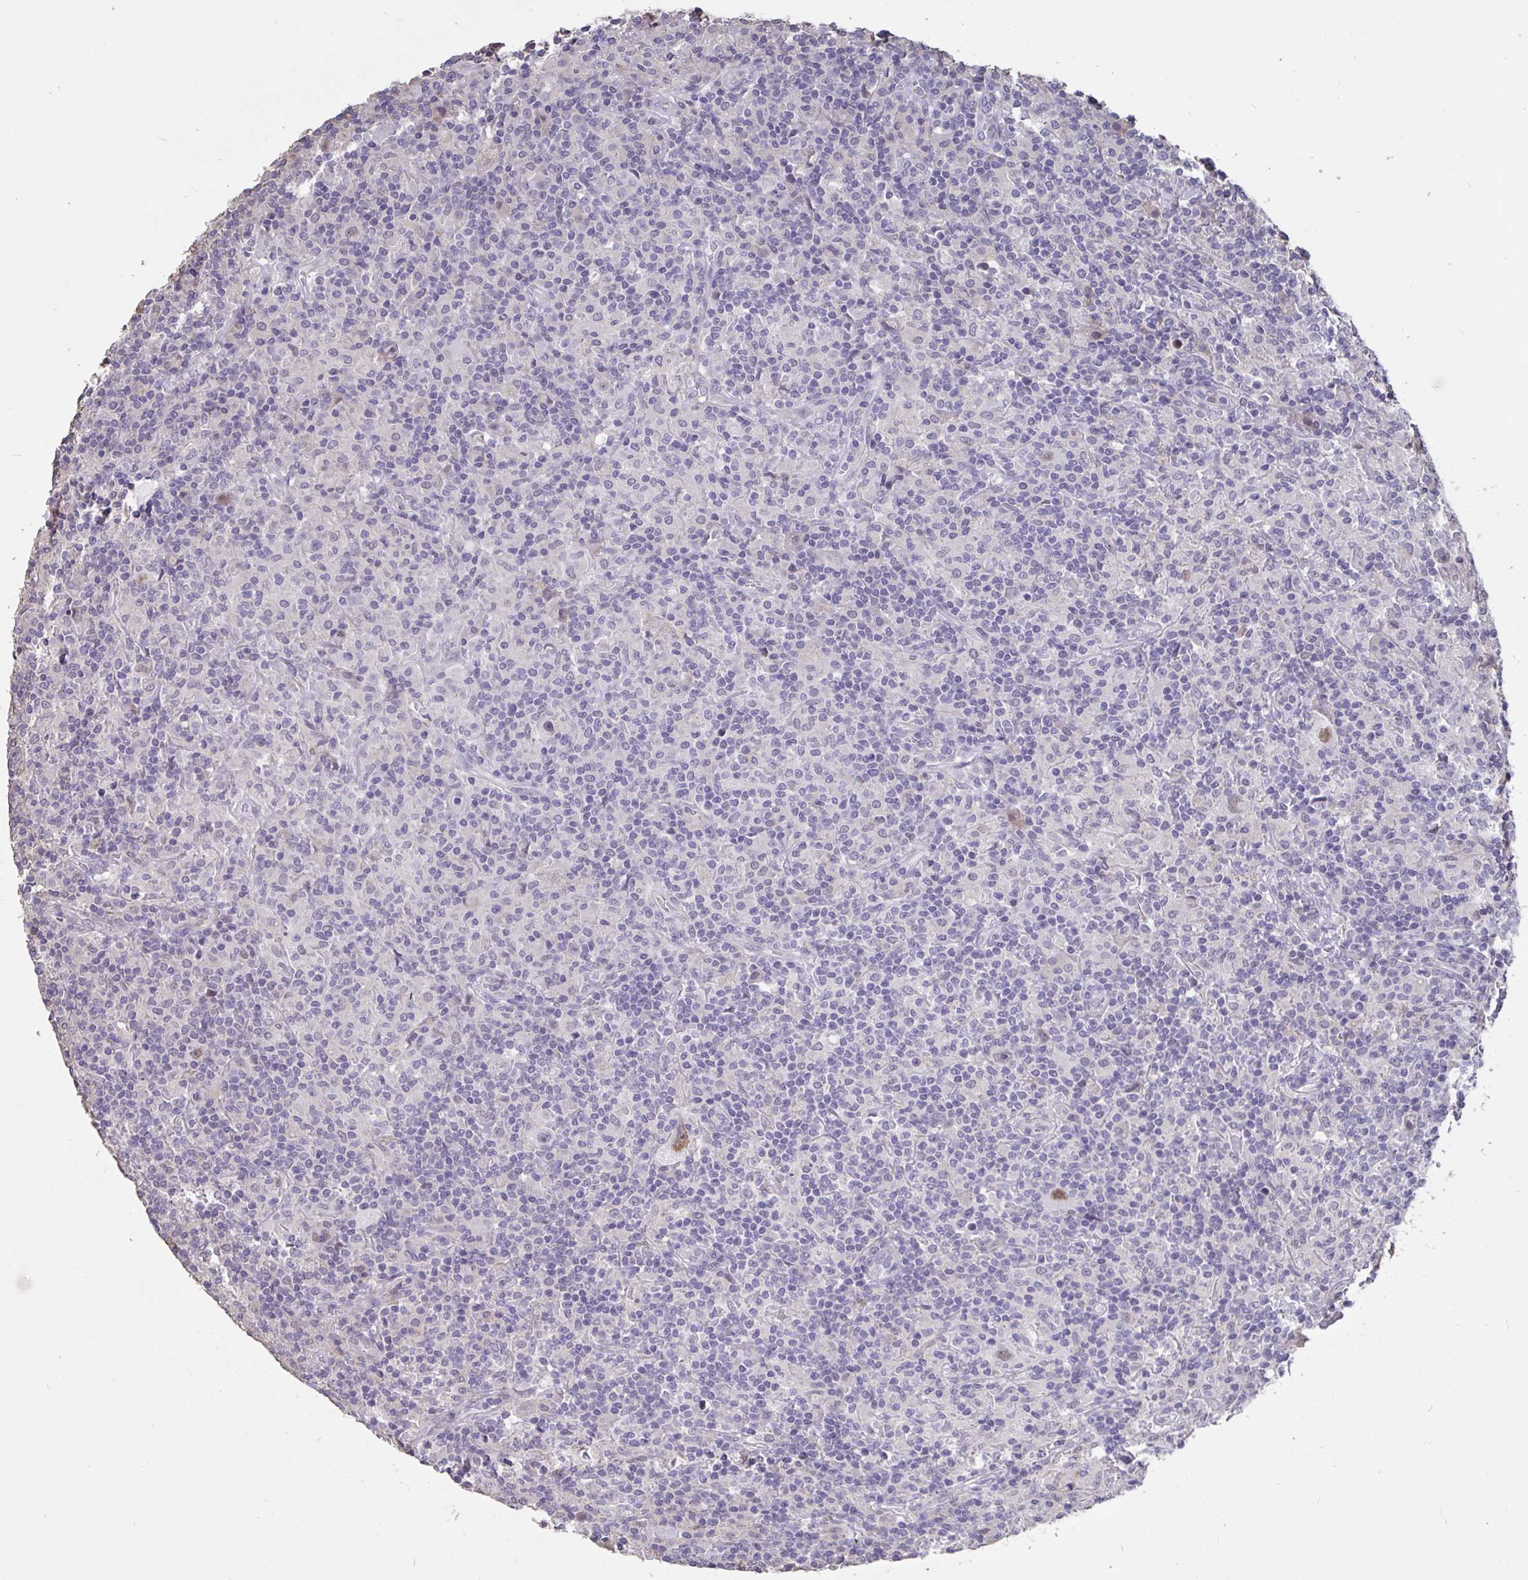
{"staining": {"intensity": "moderate", "quantity": "25%-75%", "location": "nuclear"}, "tissue": "lymphoma", "cell_type": "Tumor cells", "image_type": "cancer", "snomed": [{"axis": "morphology", "description": "Hodgkin's disease, NOS"}, {"axis": "topography", "description": "Lymph node"}], "caption": "DAB immunohistochemical staining of lymphoma demonstrates moderate nuclear protein positivity in approximately 25%-75% of tumor cells.", "gene": "DDX39A", "patient": {"sex": "male", "age": 70}}